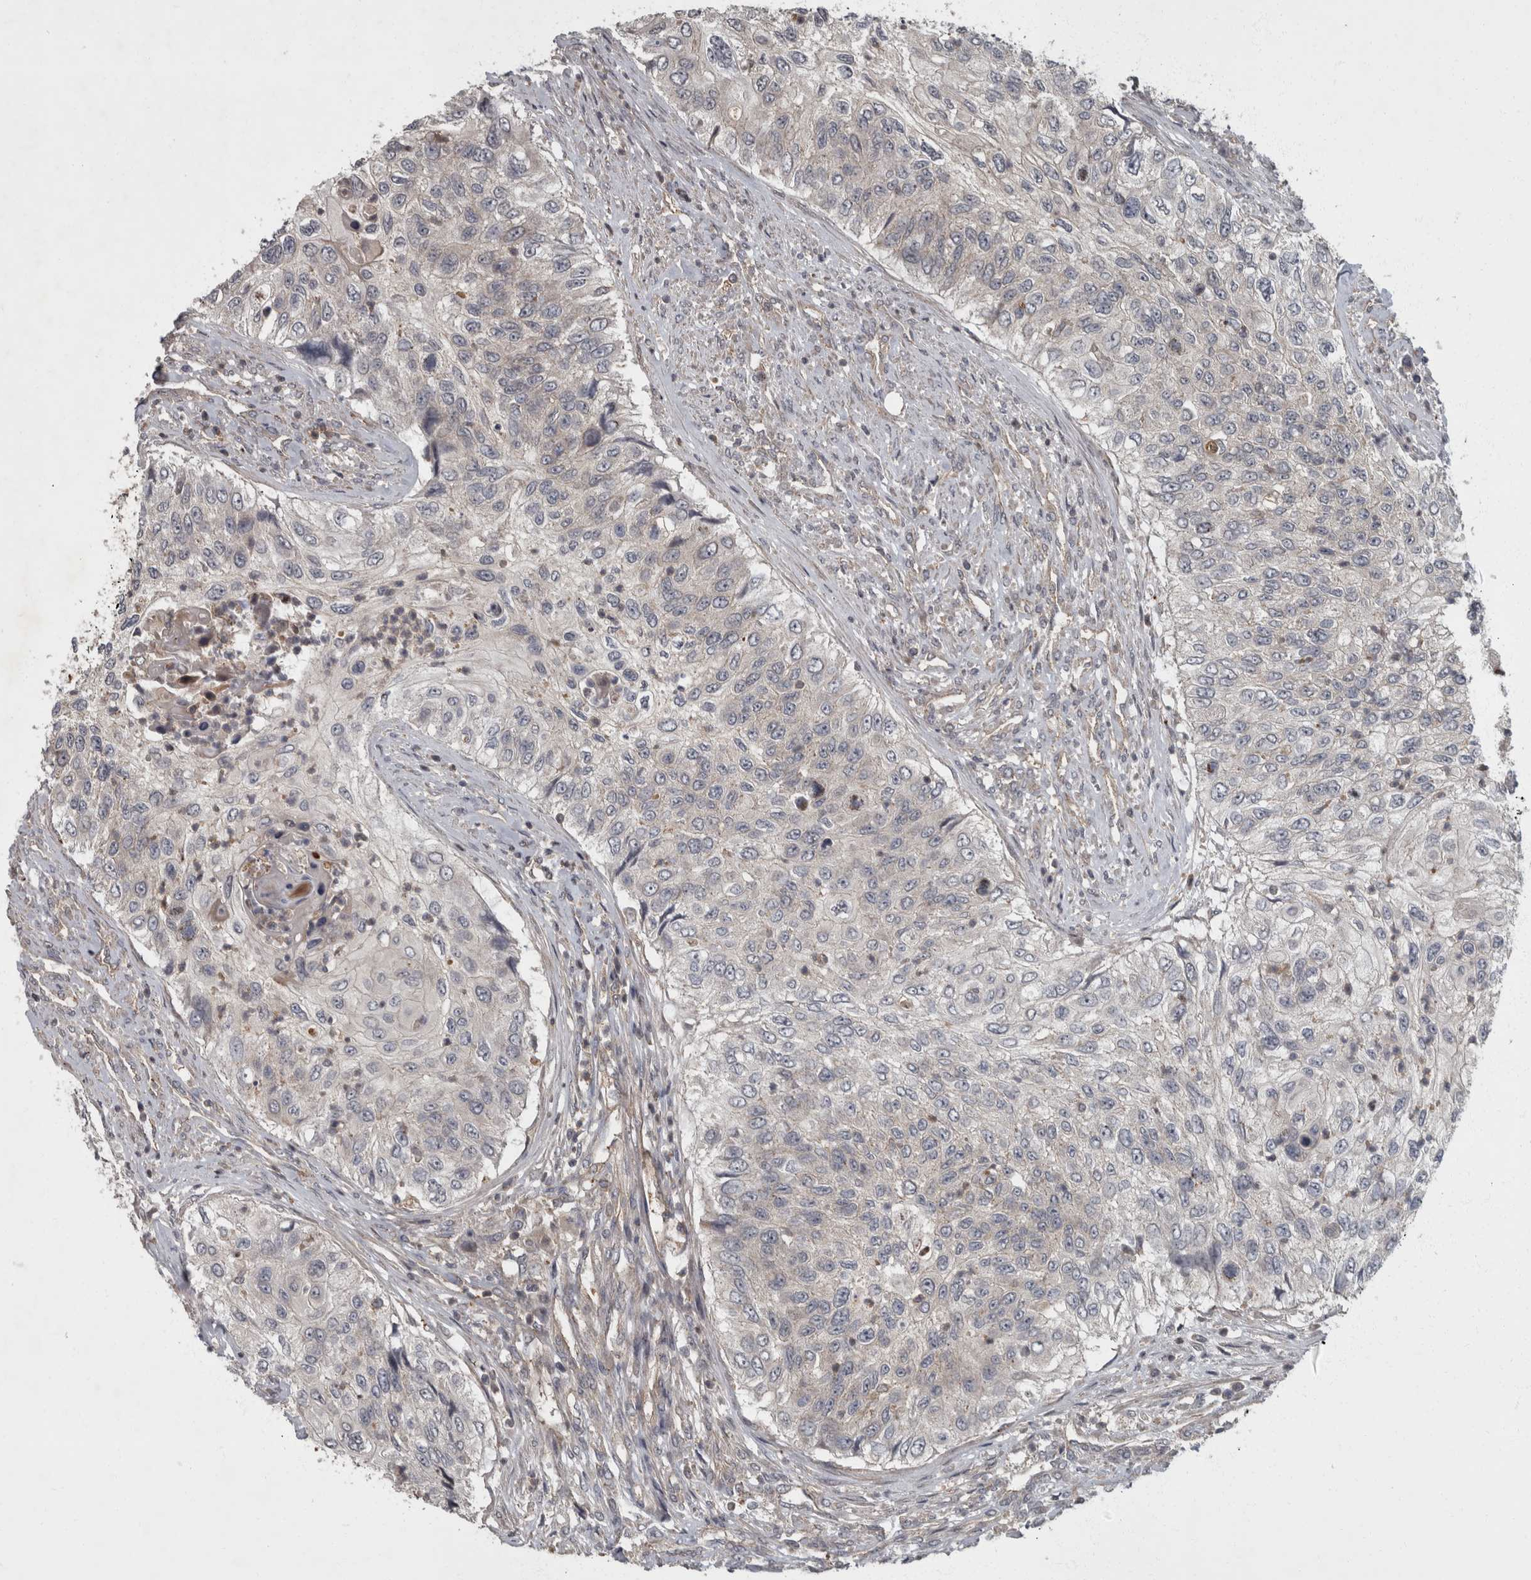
{"staining": {"intensity": "negative", "quantity": "none", "location": "none"}, "tissue": "urothelial cancer", "cell_type": "Tumor cells", "image_type": "cancer", "snomed": [{"axis": "morphology", "description": "Urothelial carcinoma, High grade"}, {"axis": "topography", "description": "Urinary bladder"}], "caption": "IHC micrograph of neoplastic tissue: human high-grade urothelial carcinoma stained with DAB displays no significant protein staining in tumor cells. (Immunohistochemistry (ihc), brightfield microscopy, high magnification).", "gene": "VEGFD", "patient": {"sex": "female", "age": 60}}